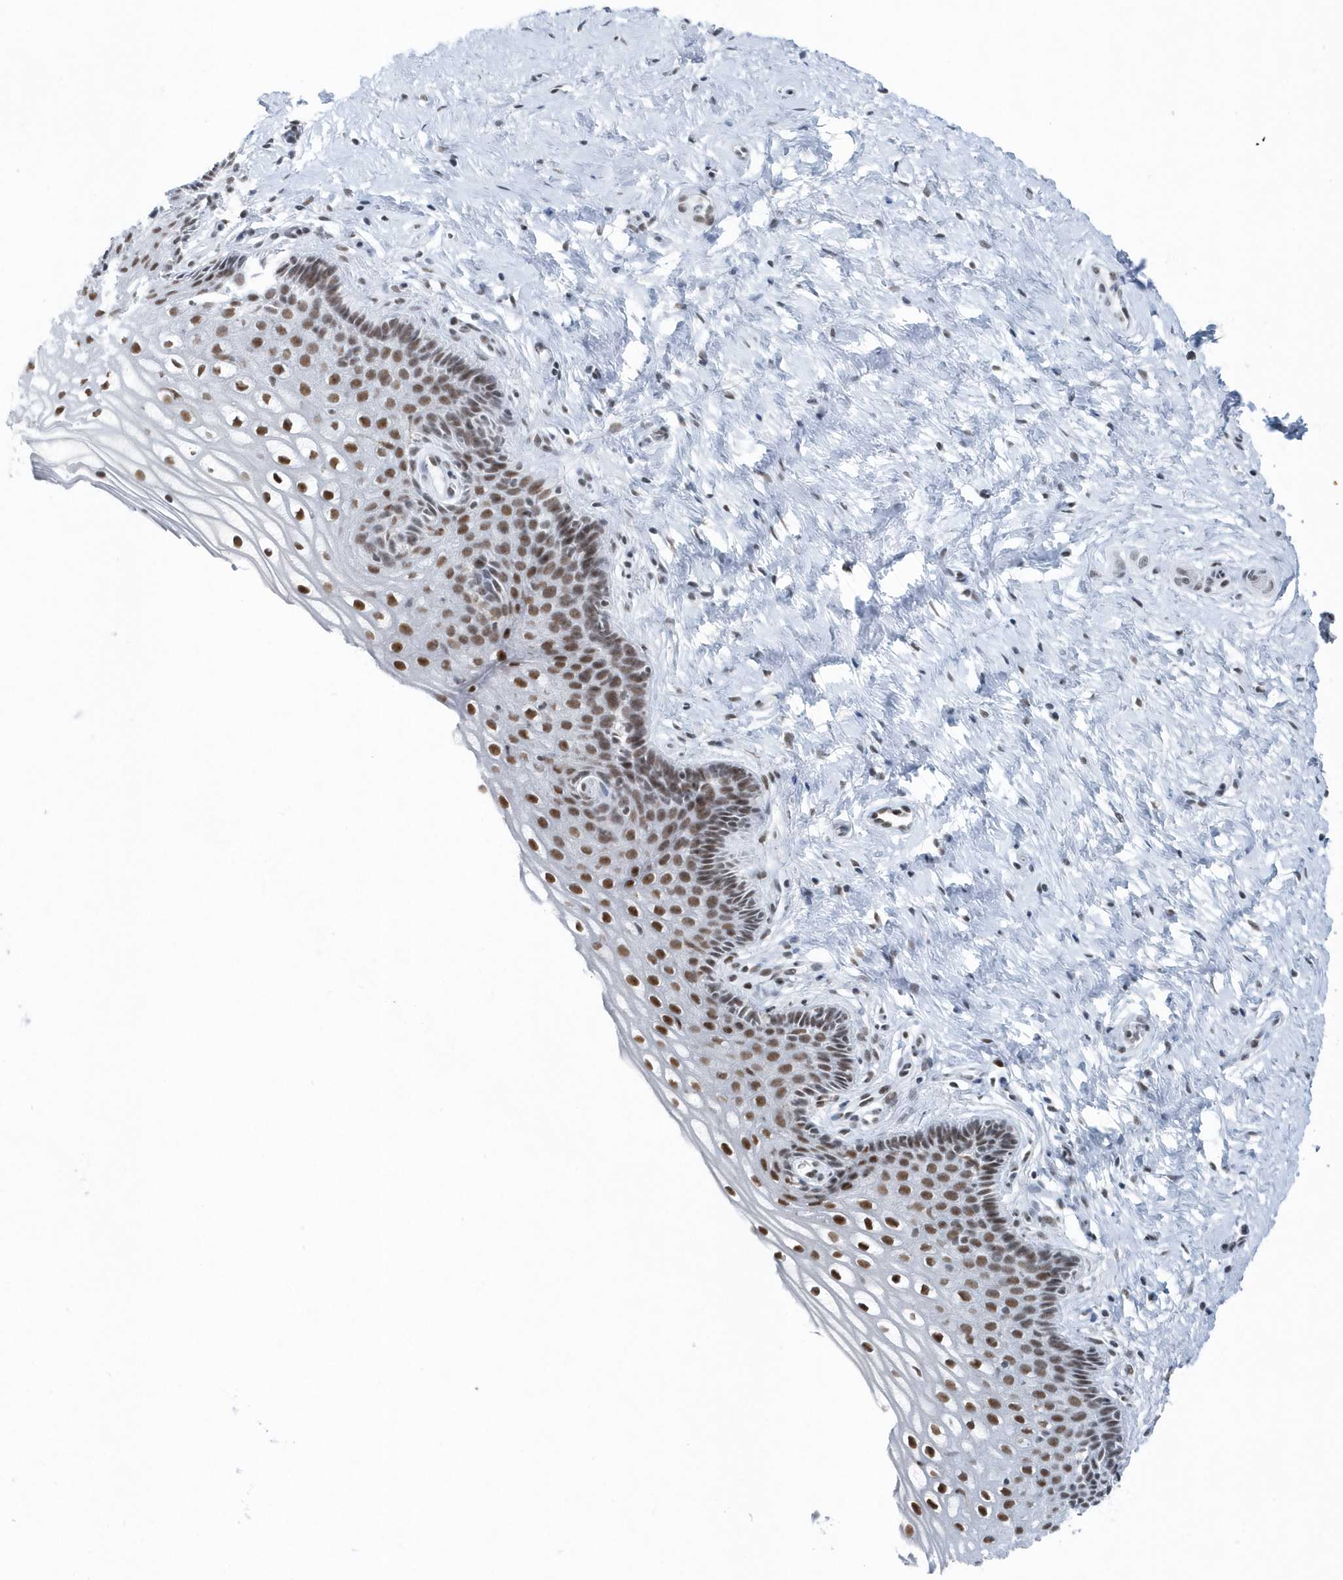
{"staining": {"intensity": "moderate", "quantity": ">75%", "location": "nuclear"}, "tissue": "cervix", "cell_type": "Glandular cells", "image_type": "normal", "snomed": [{"axis": "morphology", "description": "Normal tissue, NOS"}, {"axis": "topography", "description": "Cervix"}], "caption": "Immunohistochemistry (IHC) staining of unremarkable cervix, which reveals medium levels of moderate nuclear positivity in approximately >75% of glandular cells indicating moderate nuclear protein positivity. The staining was performed using DAB (3,3'-diaminobenzidine) (brown) for protein detection and nuclei were counterstained in hematoxylin (blue).", "gene": "FIP1L1", "patient": {"sex": "female", "age": 33}}